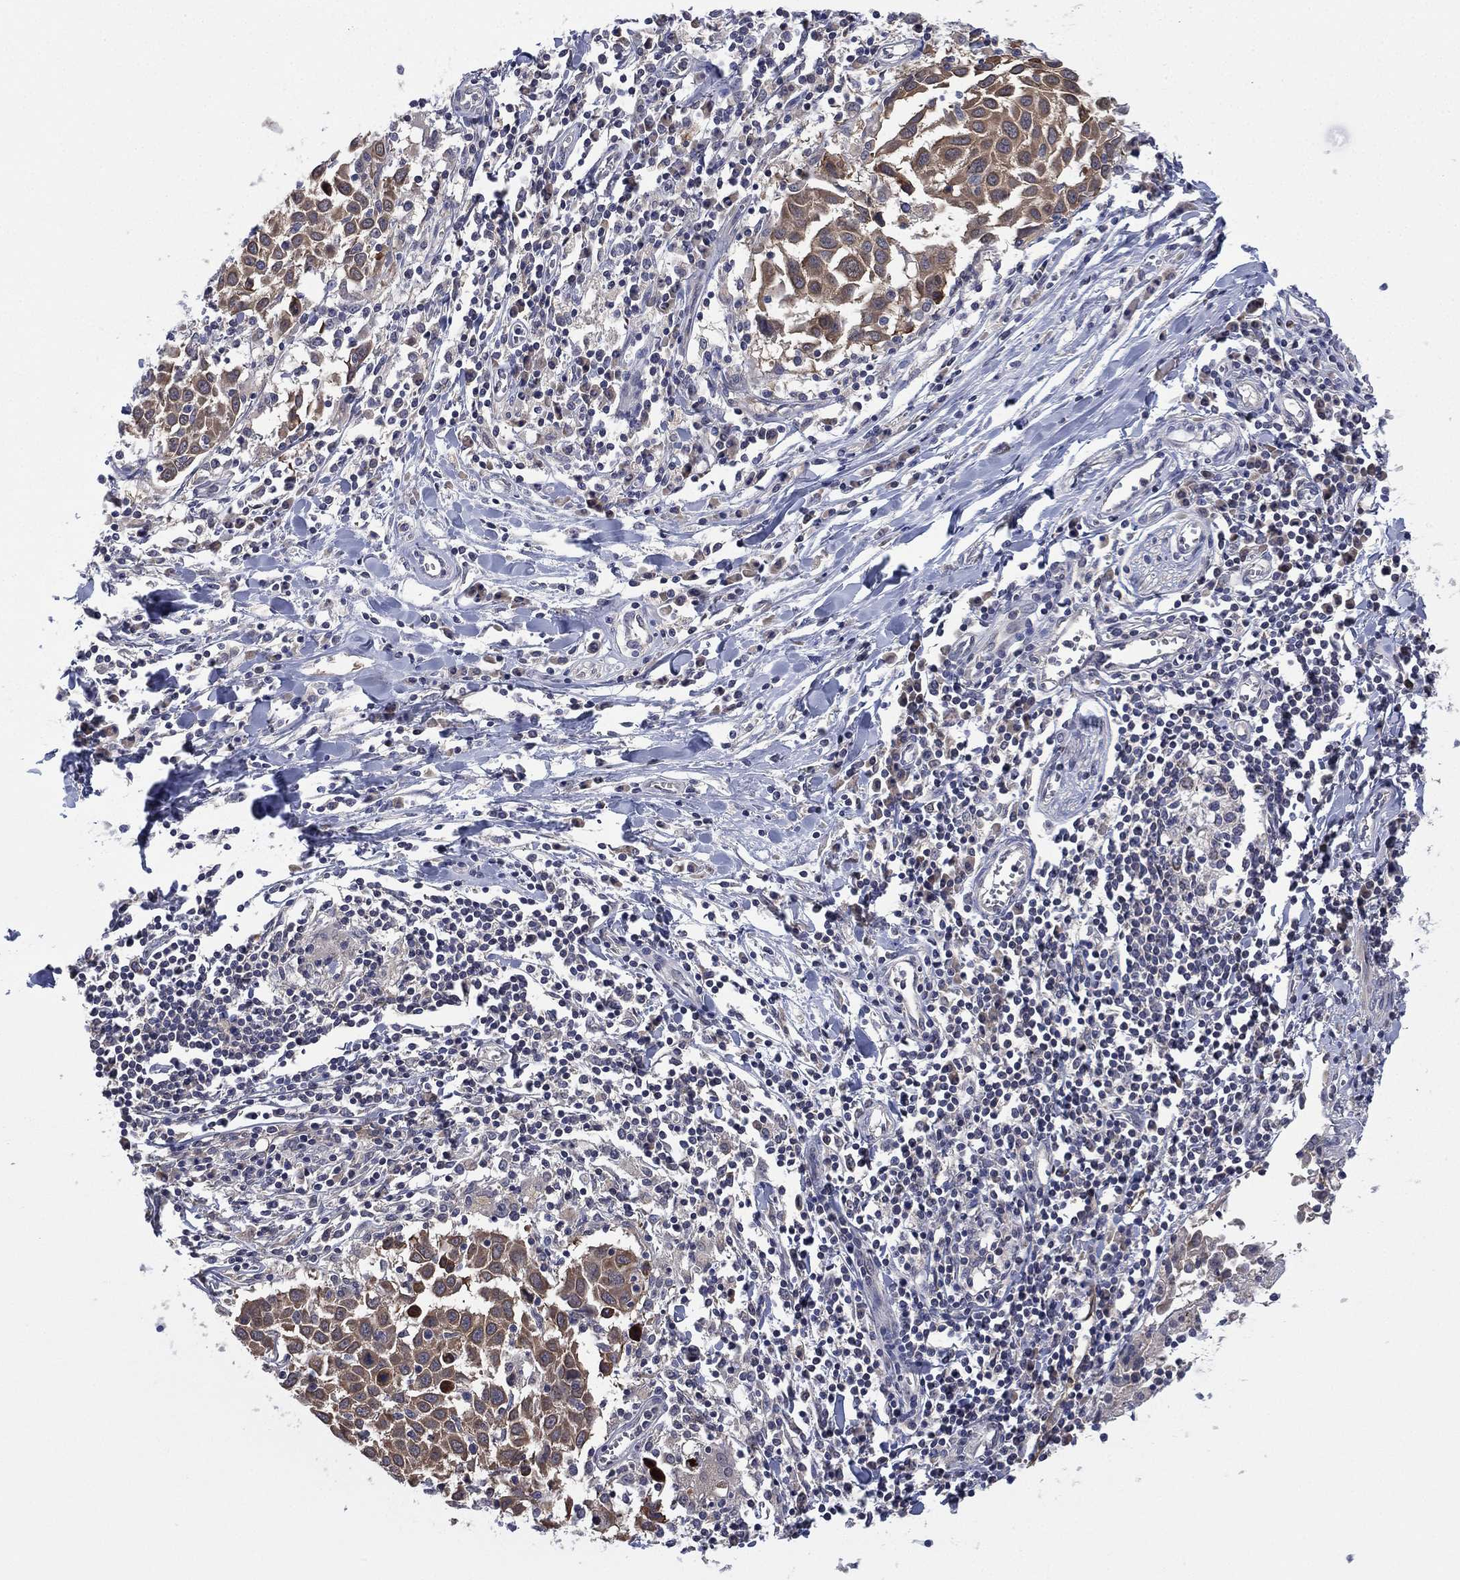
{"staining": {"intensity": "moderate", "quantity": "25%-75%", "location": "cytoplasmic/membranous"}, "tissue": "lung cancer", "cell_type": "Tumor cells", "image_type": "cancer", "snomed": [{"axis": "morphology", "description": "Squamous cell carcinoma, NOS"}, {"axis": "topography", "description": "Lung"}], "caption": "Immunohistochemistry (IHC) of human lung squamous cell carcinoma displays medium levels of moderate cytoplasmic/membranous positivity in approximately 25%-75% of tumor cells. (Stains: DAB (3,3'-diaminobenzidine) in brown, nuclei in blue, Microscopy: brightfield microscopy at high magnification).", "gene": "MPP7", "patient": {"sex": "male", "age": 57}}